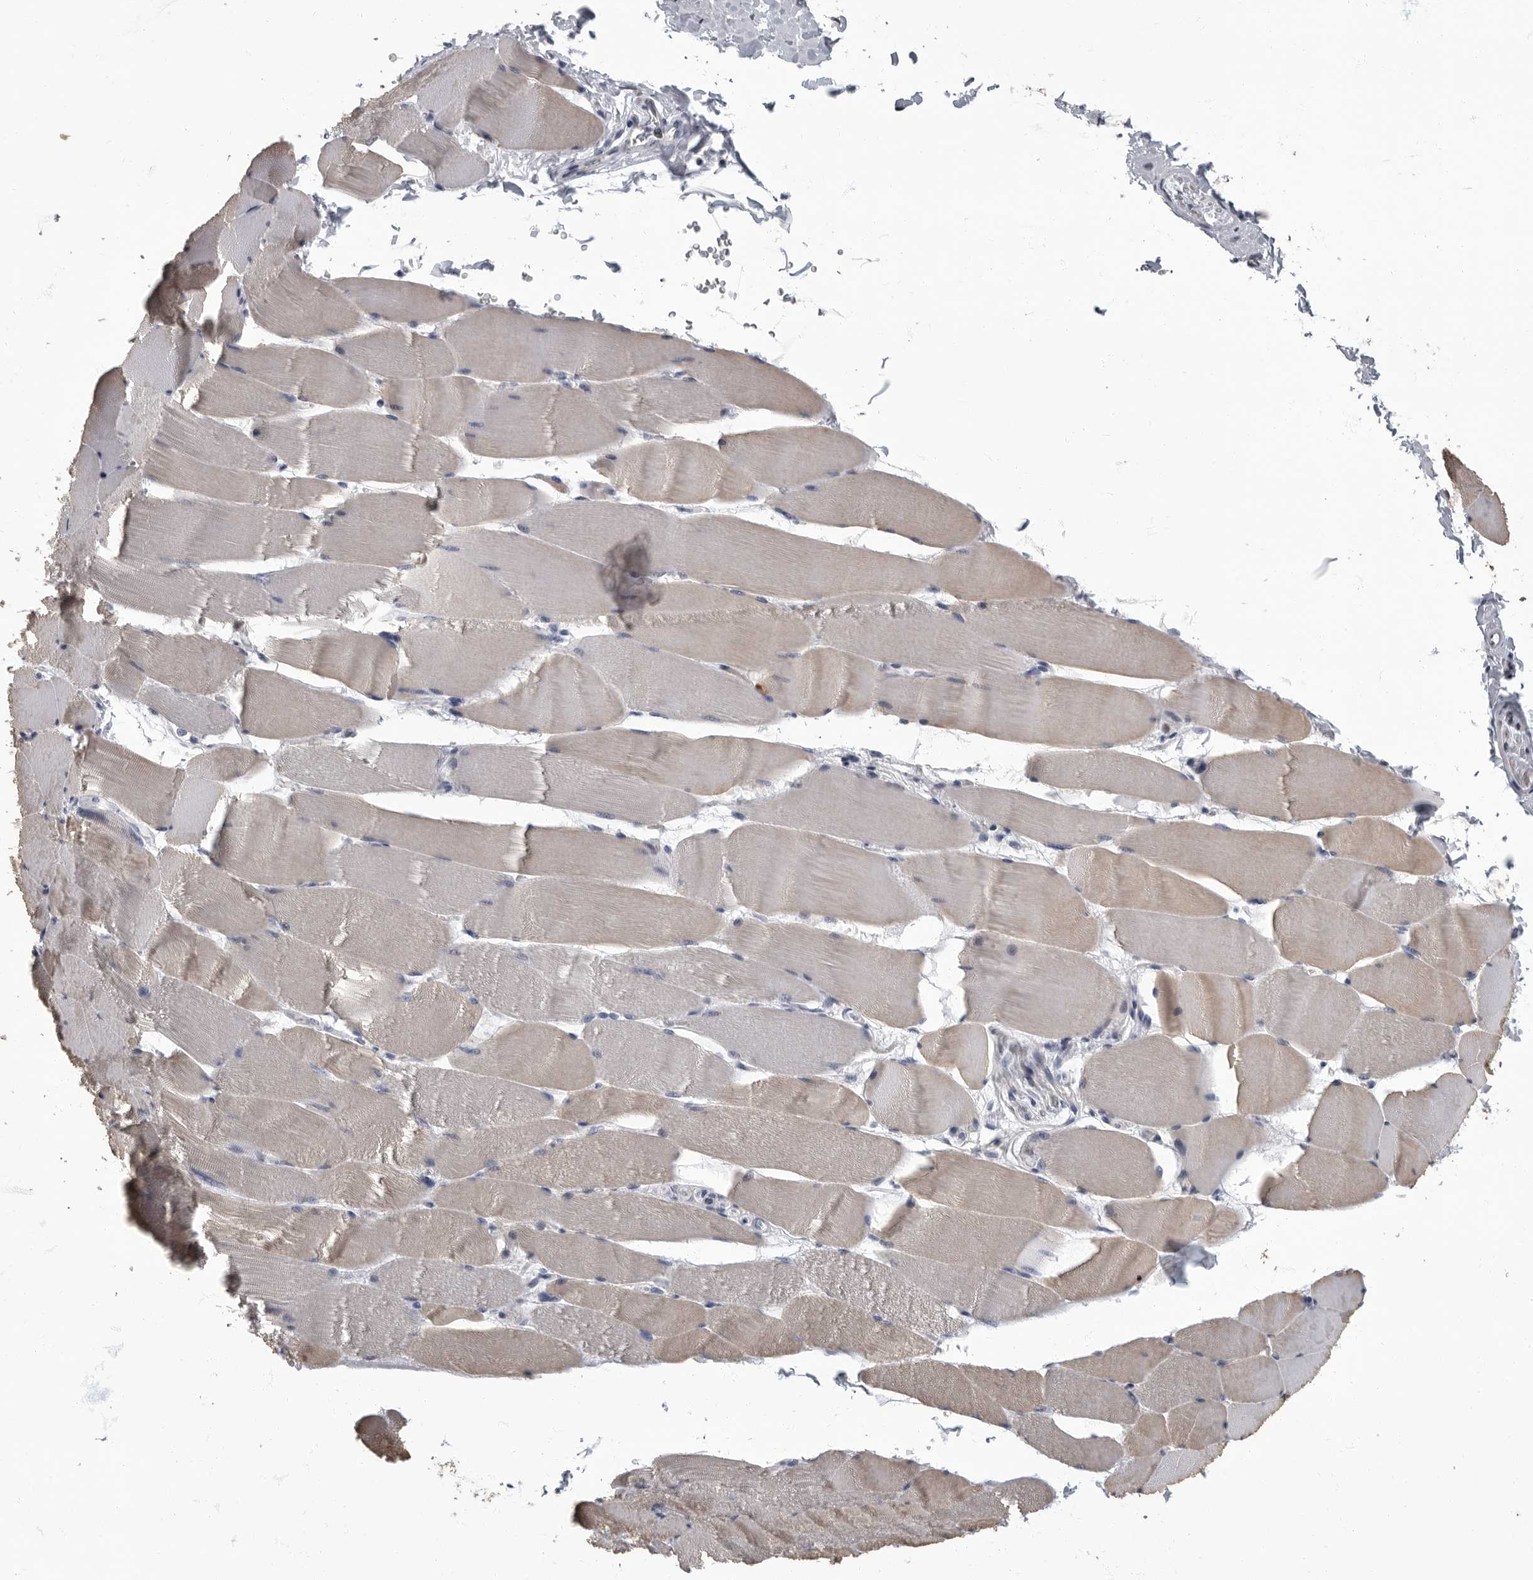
{"staining": {"intensity": "weak", "quantity": "25%-75%", "location": "cytoplasmic/membranous"}, "tissue": "skeletal muscle", "cell_type": "Myocytes", "image_type": "normal", "snomed": [{"axis": "morphology", "description": "Normal tissue, NOS"}, {"axis": "topography", "description": "Skeletal muscle"}], "caption": "Immunohistochemistry (DAB) staining of benign skeletal muscle reveals weak cytoplasmic/membranous protein positivity in approximately 25%-75% of myocytes.", "gene": "ARHGEF10", "patient": {"sex": "male", "age": 62}}